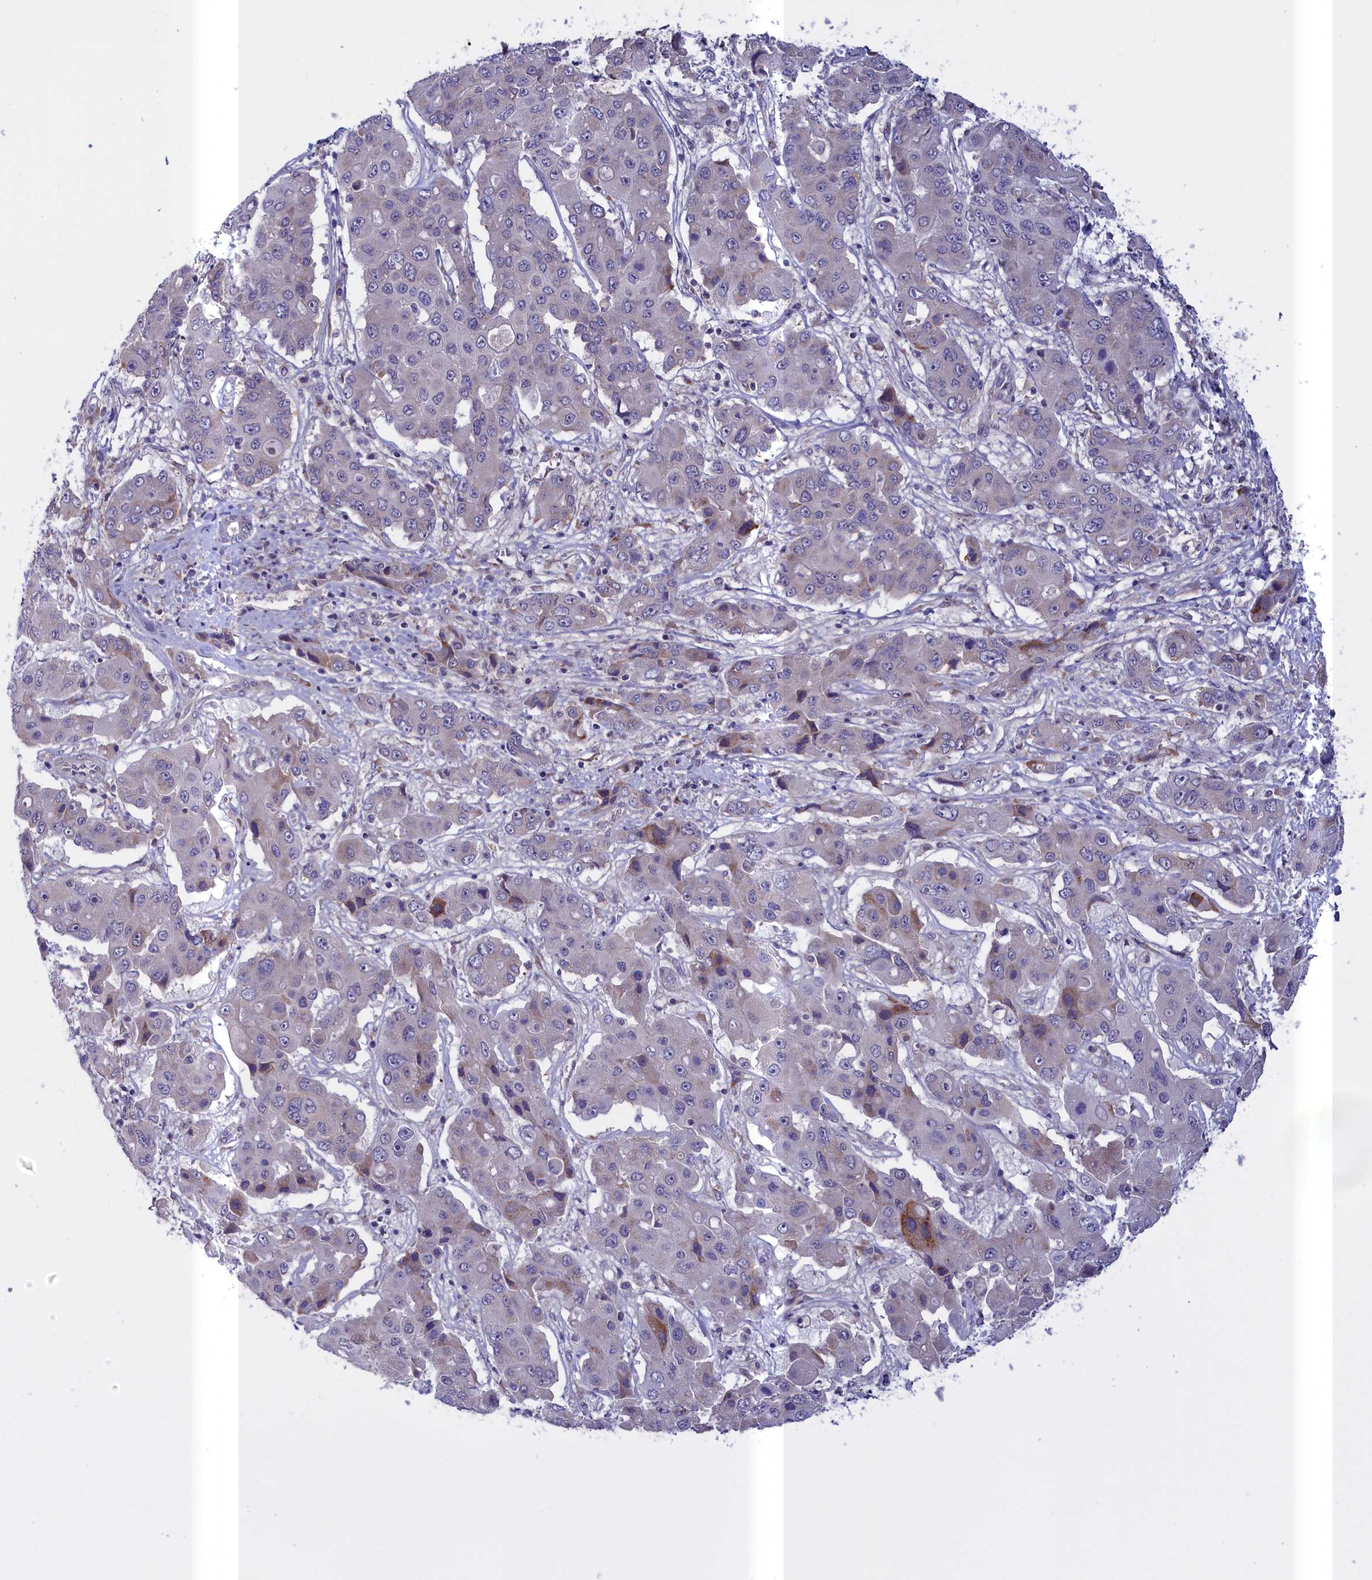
{"staining": {"intensity": "negative", "quantity": "none", "location": "none"}, "tissue": "liver cancer", "cell_type": "Tumor cells", "image_type": "cancer", "snomed": [{"axis": "morphology", "description": "Cholangiocarcinoma"}, {"axis": "topography", "description": "Liver"}], "caption": "Immunohistochemical staining of human liver cancer displays no significant staining in tumor cells. (Brightfield microscopy of DAB immunohistochemistry at high magnification).", "gene": "IGFALS", "patient": {"sex": "male", "age": 67}}